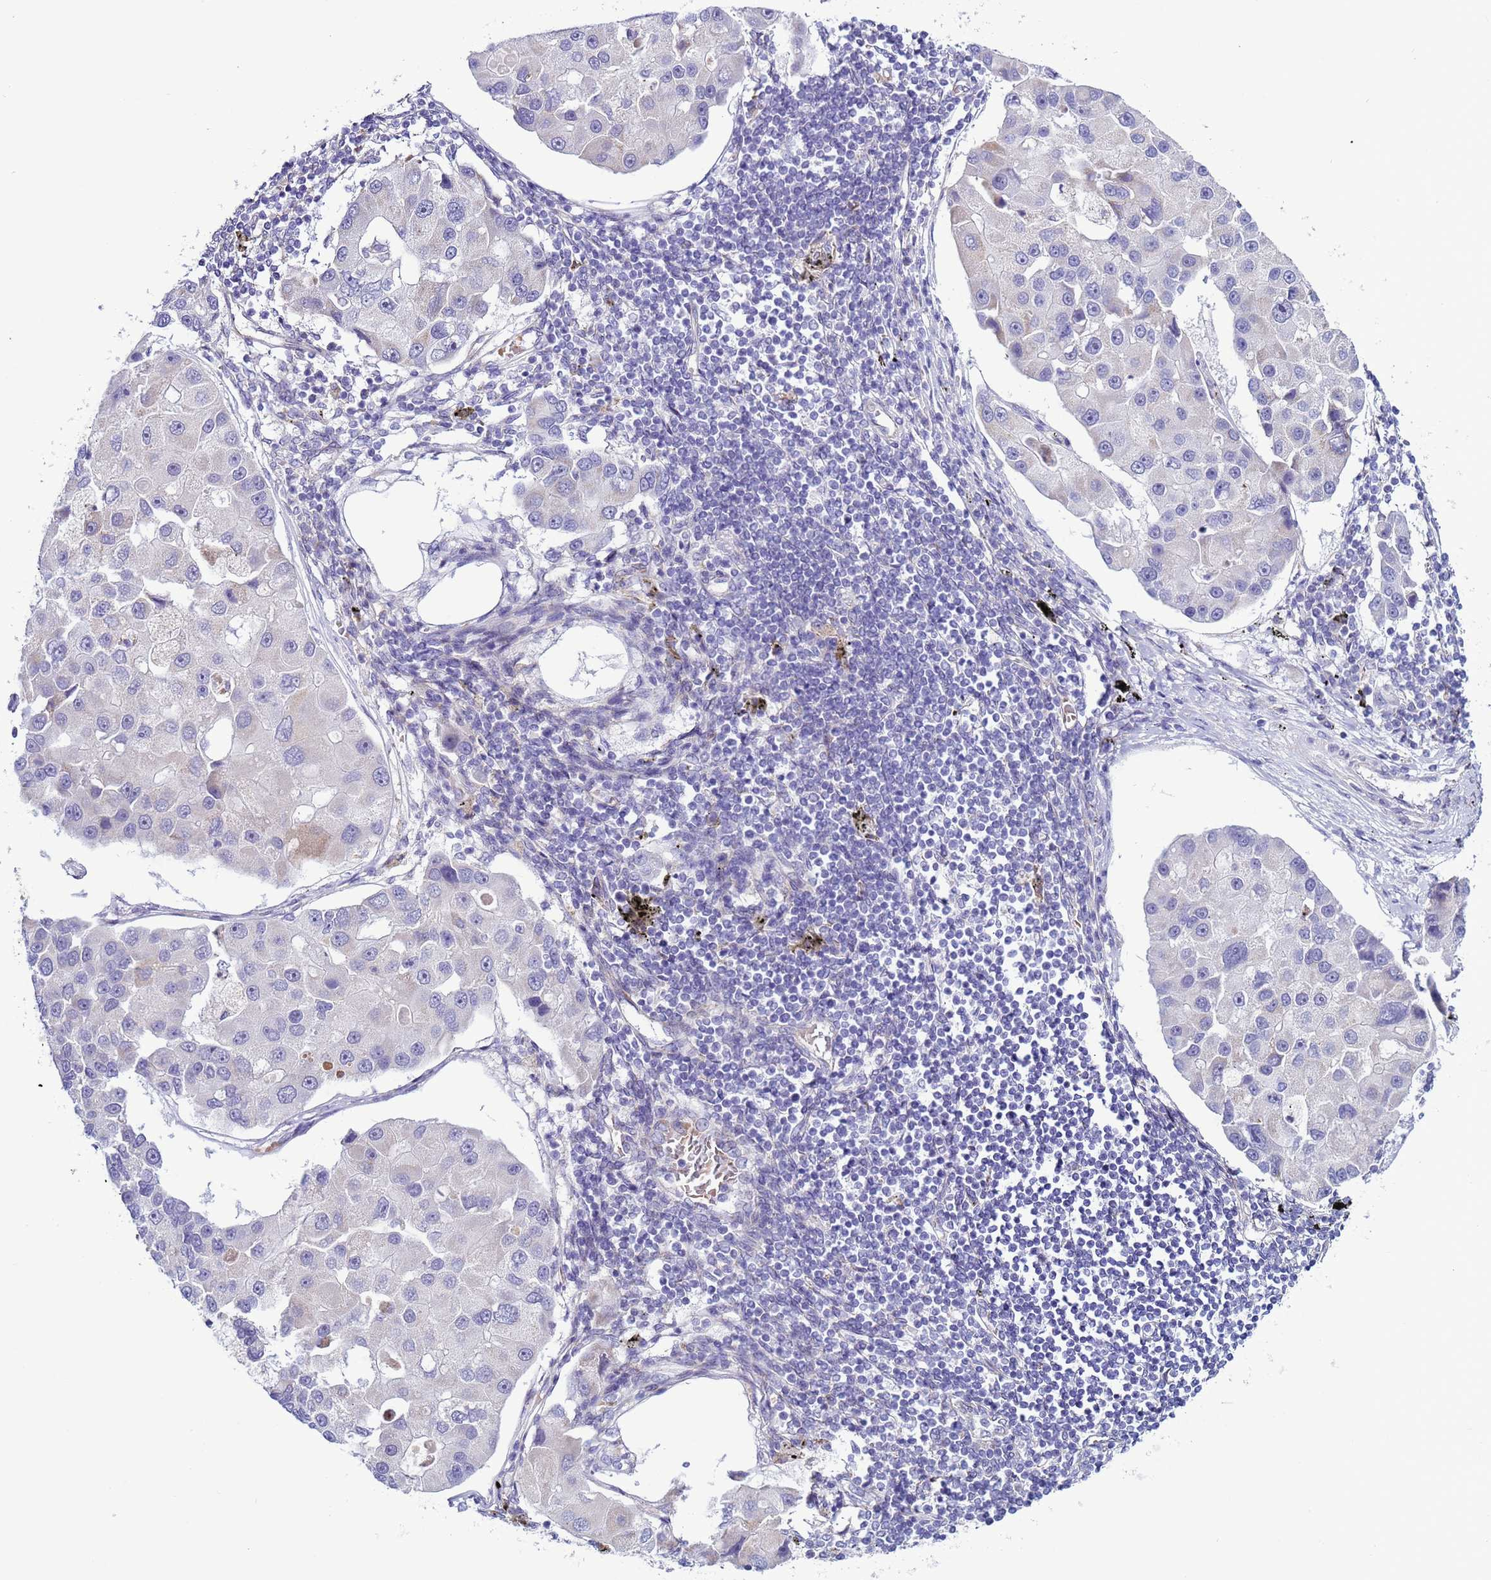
{"staining": {"intensity": "negative", "quantity": "none", "location": "none"}, "tissue": "lung cancer", "cell_type": "Tumor cells", "image_type": "cancer", "snomed": [{"axis": "morphology", "description": "Adenocarcinoma, NOS"}, {"axis": "topography", "description": "Lung"}], "caption": "The immunohistochemistry photomicrograph has no significant staining in tumor cells of lung cancer tissue.", "gene": "ABHD17B", "patient": {"sex": "female", "age": 54}}